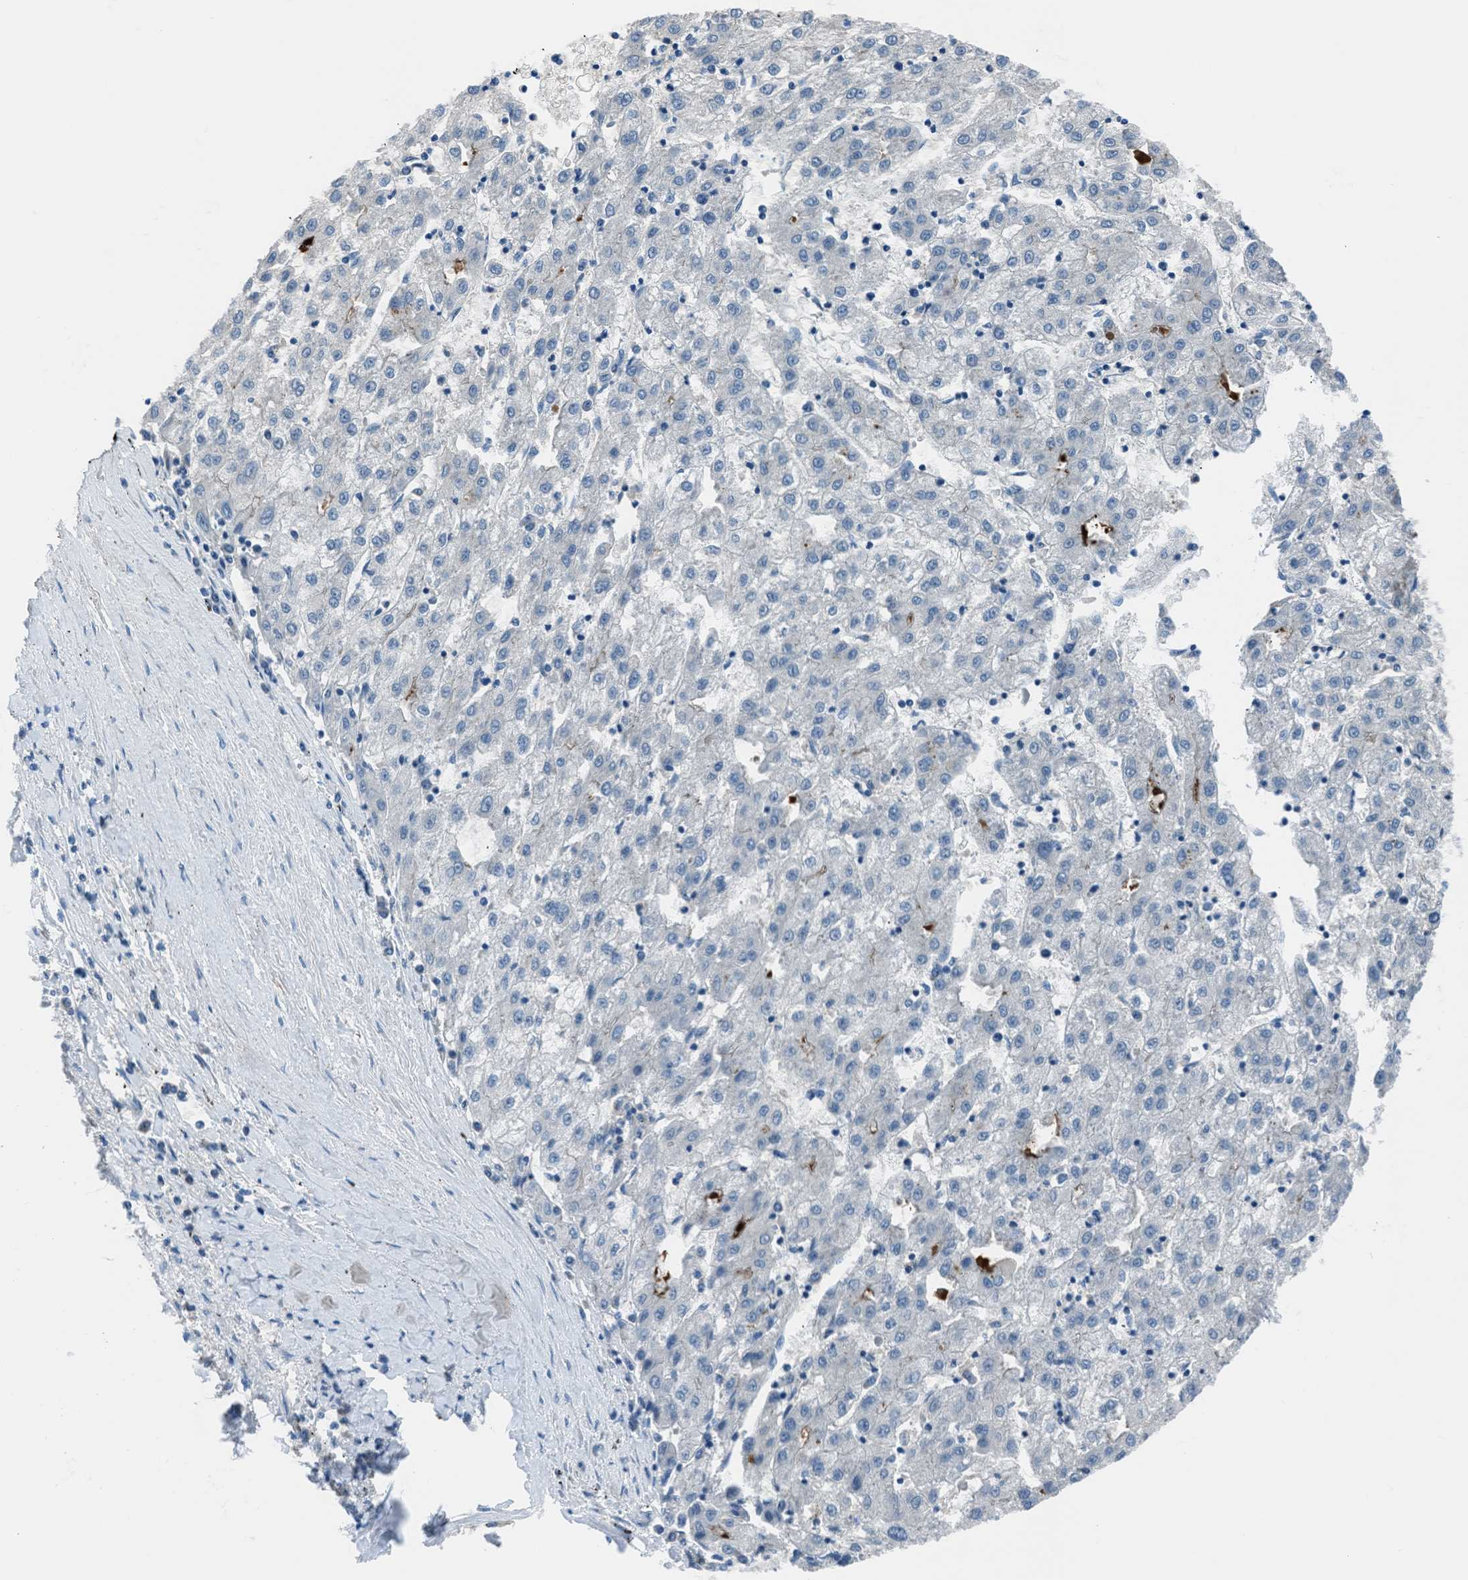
{"staining": {"intensity": "negative", "quantity": "none", "location": "none"}, "tissue": "liver cancer", "cell_type": "Tumor cells", "image_type": "cancer", "snomed": [{"axis": "morphology", "description": "Carcinoma, Hepatocellular, NOS"}, {"axis": "topography", "description": "Liver"}], "caption": "Immunohistochemistry photomicrograph of neoplastic tissue: human liver cancer (hepatocellular carcinoma) stained with DAB (3,3'-diaminobenzidine) displays no significant protein positivity in tumor cells.", "gene": "SLC38A6", "patient": {"sex": "male", "age": 72}}